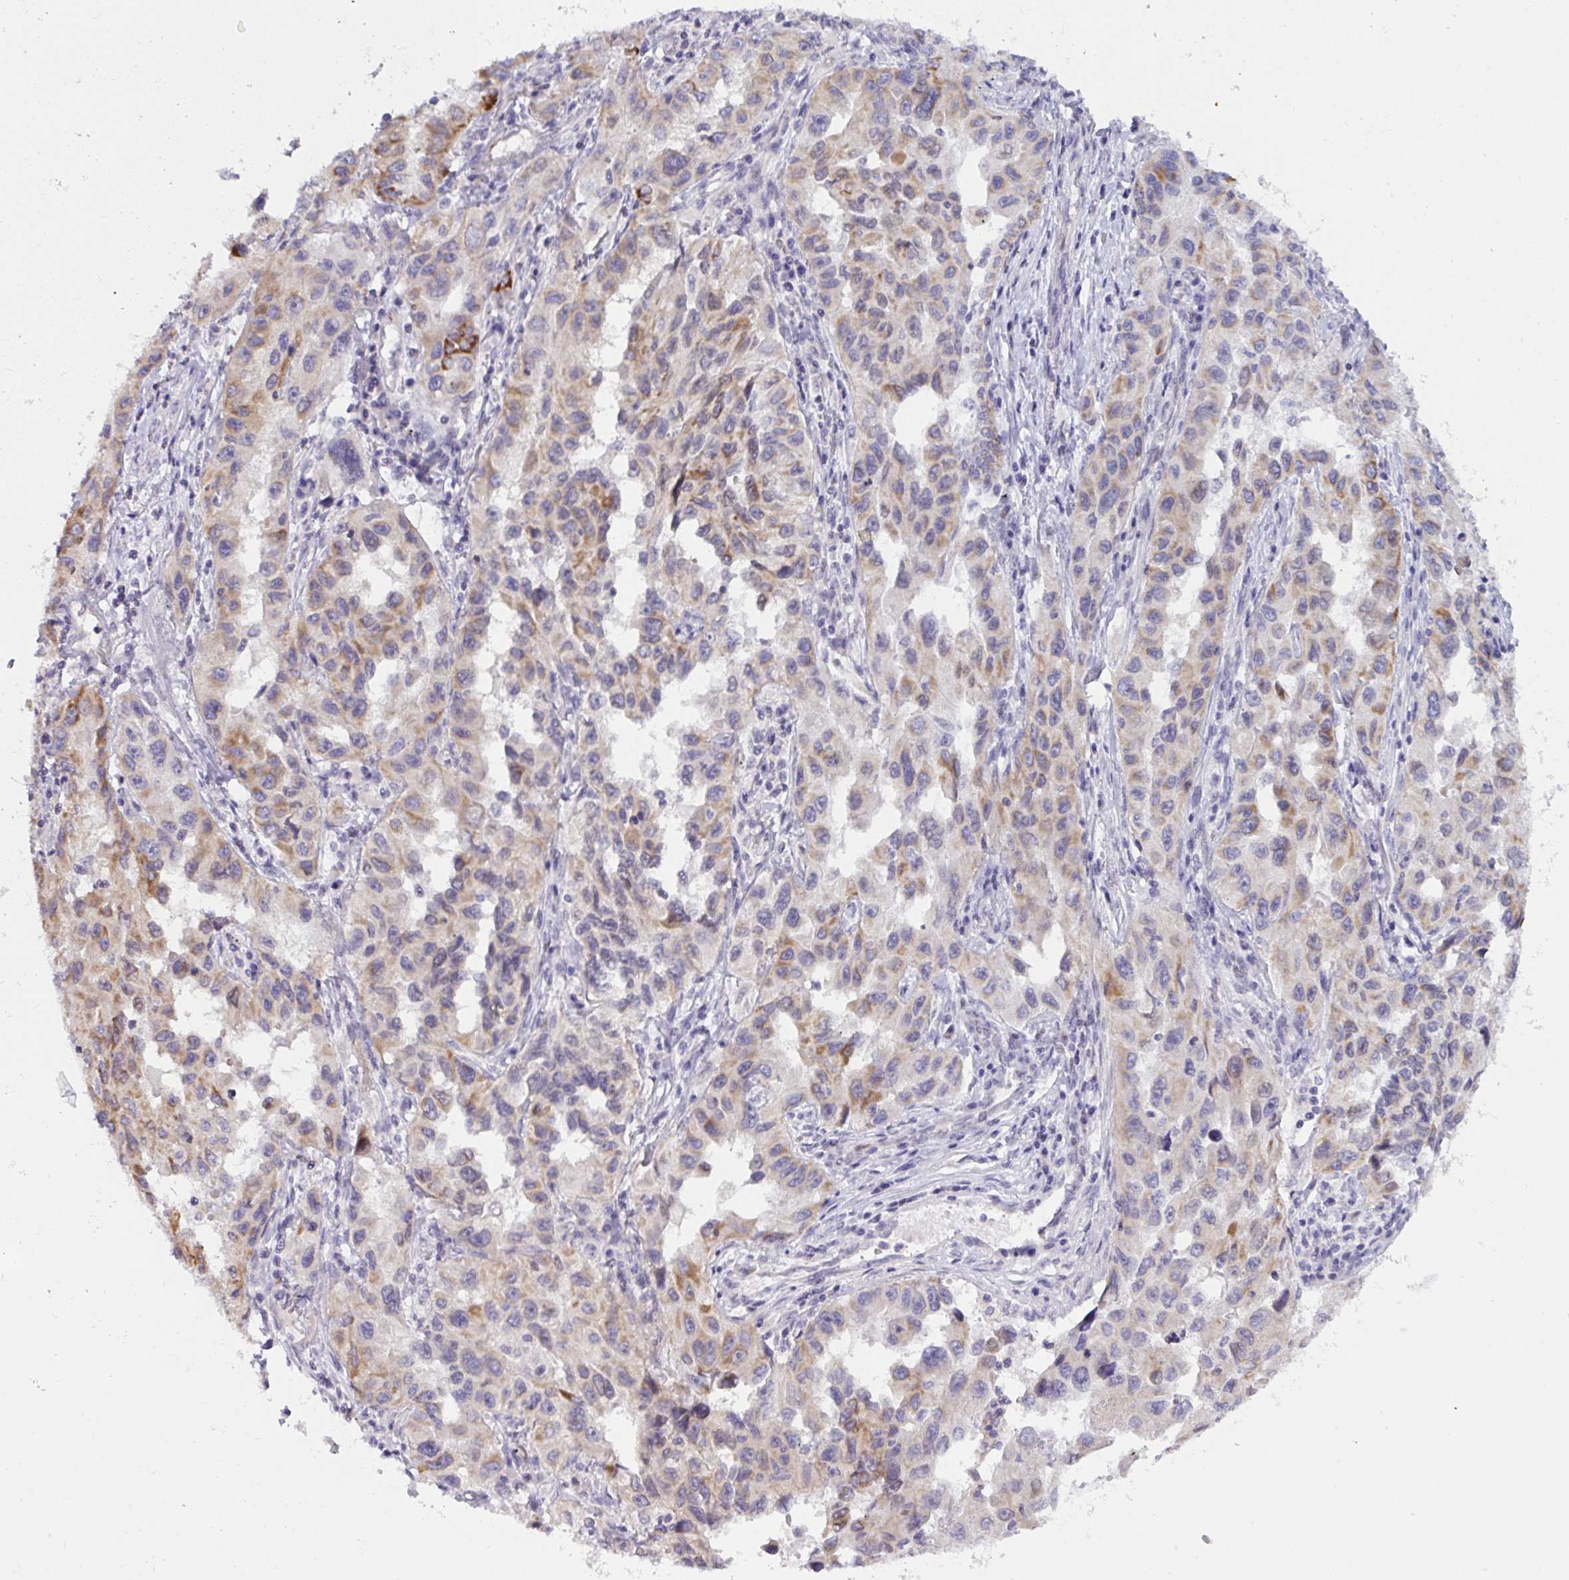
{"staining": {"intensity": "moderate", "quantity": "25%-75%", "location": "cytoplasmic/membranous"}, "tissue": "lung cancer", "cell_type": "Tumor cells", "image_type": "cancer", "snomed": [{"axis": "morphology", "description": "Adenocarcinoma, NOS"}, {"axis": "topography", "description": "Lung"}], "caption": "Immunohistochemistry photomicrograph of lung cancer (adenocarcinoma) stained for a protein (brown), which displays medium levels of moderate cytoplasmic/membranous positivity in approximately 25%-75% of tumor cells.", "gene": "TANK", "patient": {"sex": "female", "age": 73}}